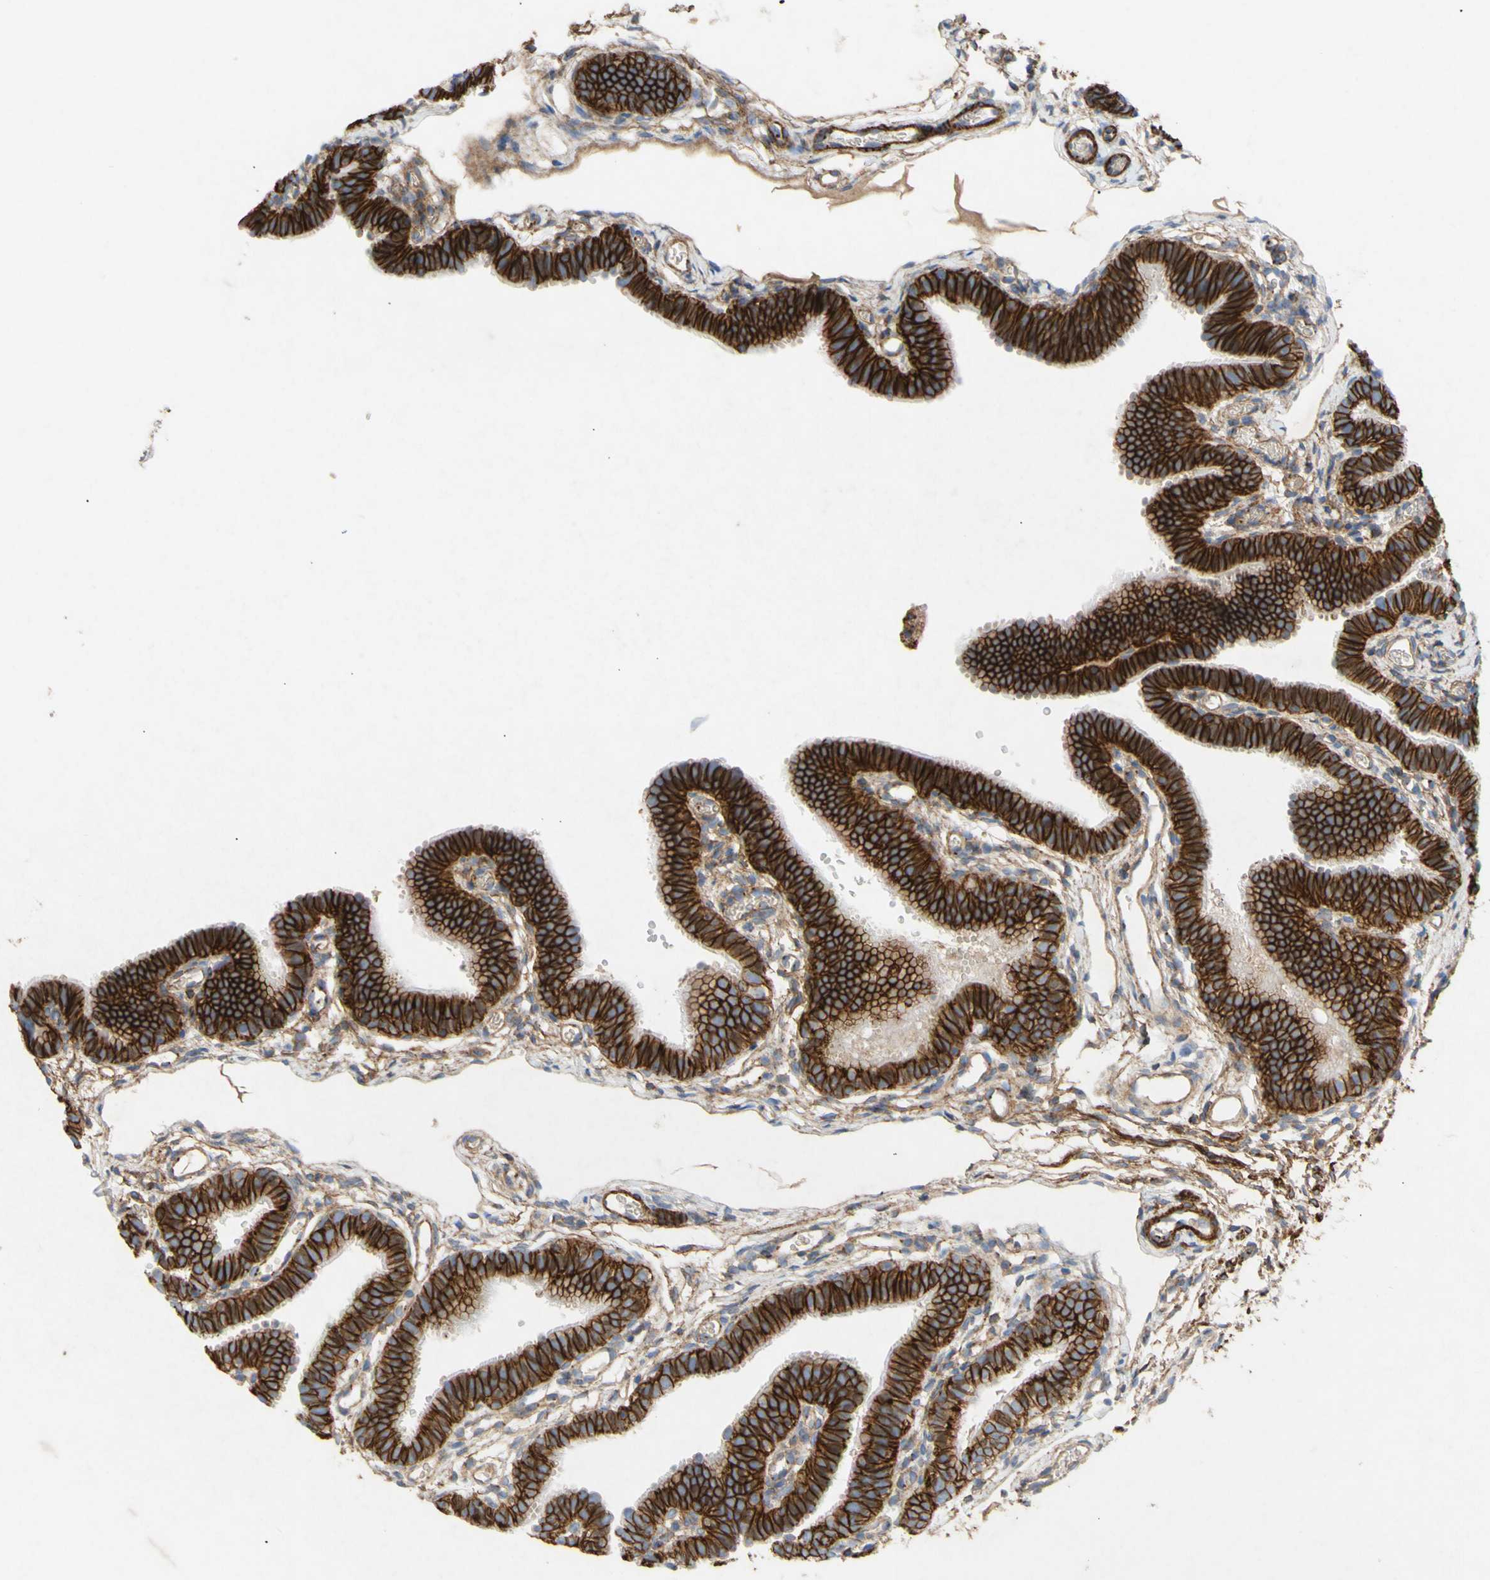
{"staining": {"intensity": "strong", "quantity": ">75%", "location": "cytoplasmic/membranous"}, "tissue": "fallopian tube", "cell_type": "Glandular cells", "image_type": "normal", "snomed": [{"axis": "morphology", "description": "Normal tissue, NOS"}, {"axis": "topography", "description": "Fallopian tube"}, {"axis": "topography", "description": "Placenta"}], "caption": "Strong cytoplasmic/membranous expression is present in approximately >75% of glandular cells in unremarkable fallopian tube. The staining is performed using DAB (3,3'-diaminobenzidine) brown chromogen to label protein expression. The nuclei are counter-stained blue using hematoxylin.", "gene": "ATP2A3", "patient": {"sex": "female", "age": 34}}